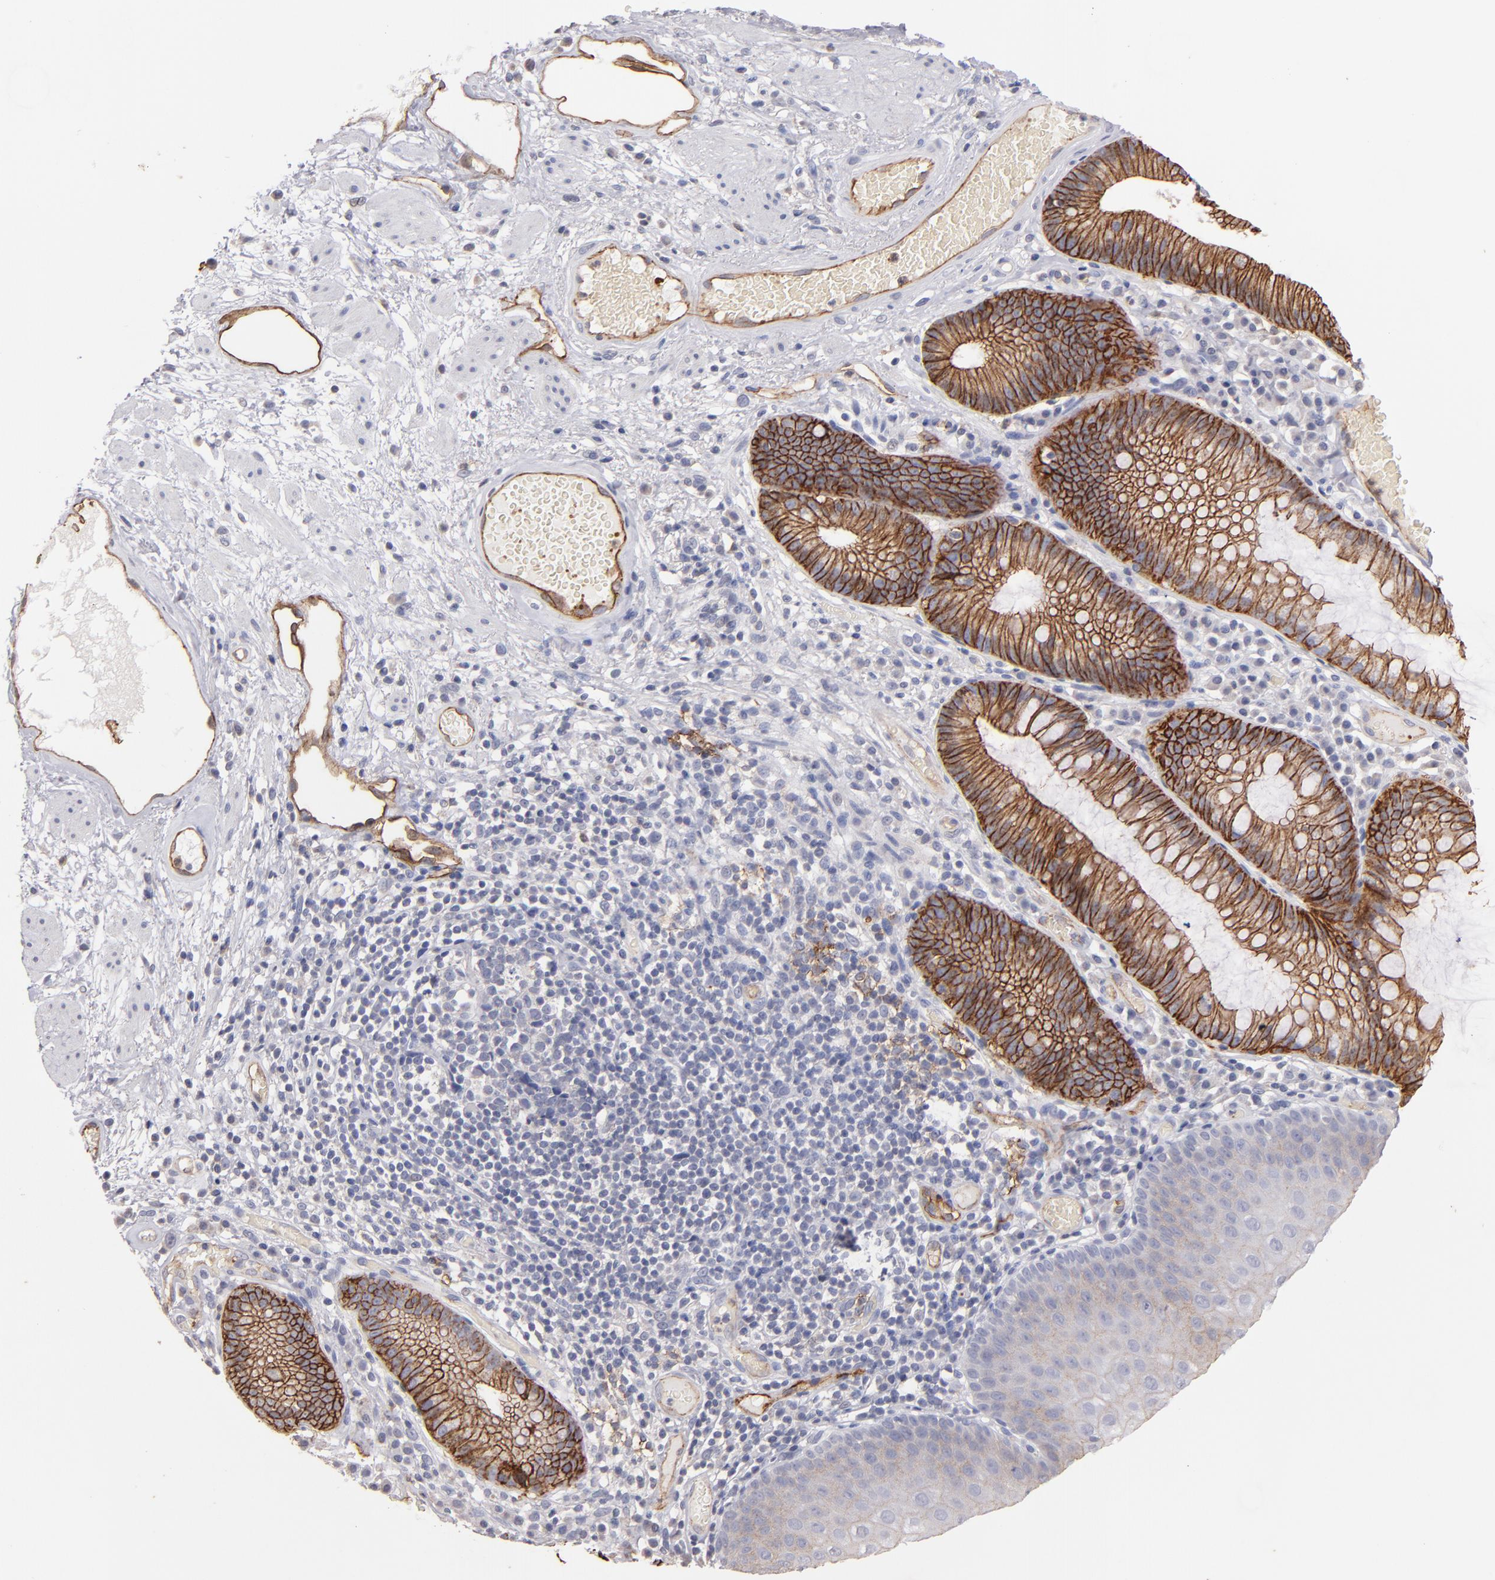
{"staining": {"intensity": "negative", "quantity": "none", "location": "none"}, "tissue": "skin", "cell_type": "Epidermal cells", "image_type": "normal", "snomed": [{"axis": "morphology", "description": "Normal tissue, NOS"}, {"axis": "morphology", "description": "Hemorrhoids"}, {"axis": "morphology", "description": "Inflammation, NOS"}, {"axis": "topography", "description": "Anal"}], "caption": "Unremarkable skin was stained to show a protein in brown. There is no significant staining in epidermal cells. (DAB immunohistochemistry (IHC) visualized using brightfield microscopy, high magnification).", "gene": "CLDN5", "patient": {"sex": "male", "age": 60}}